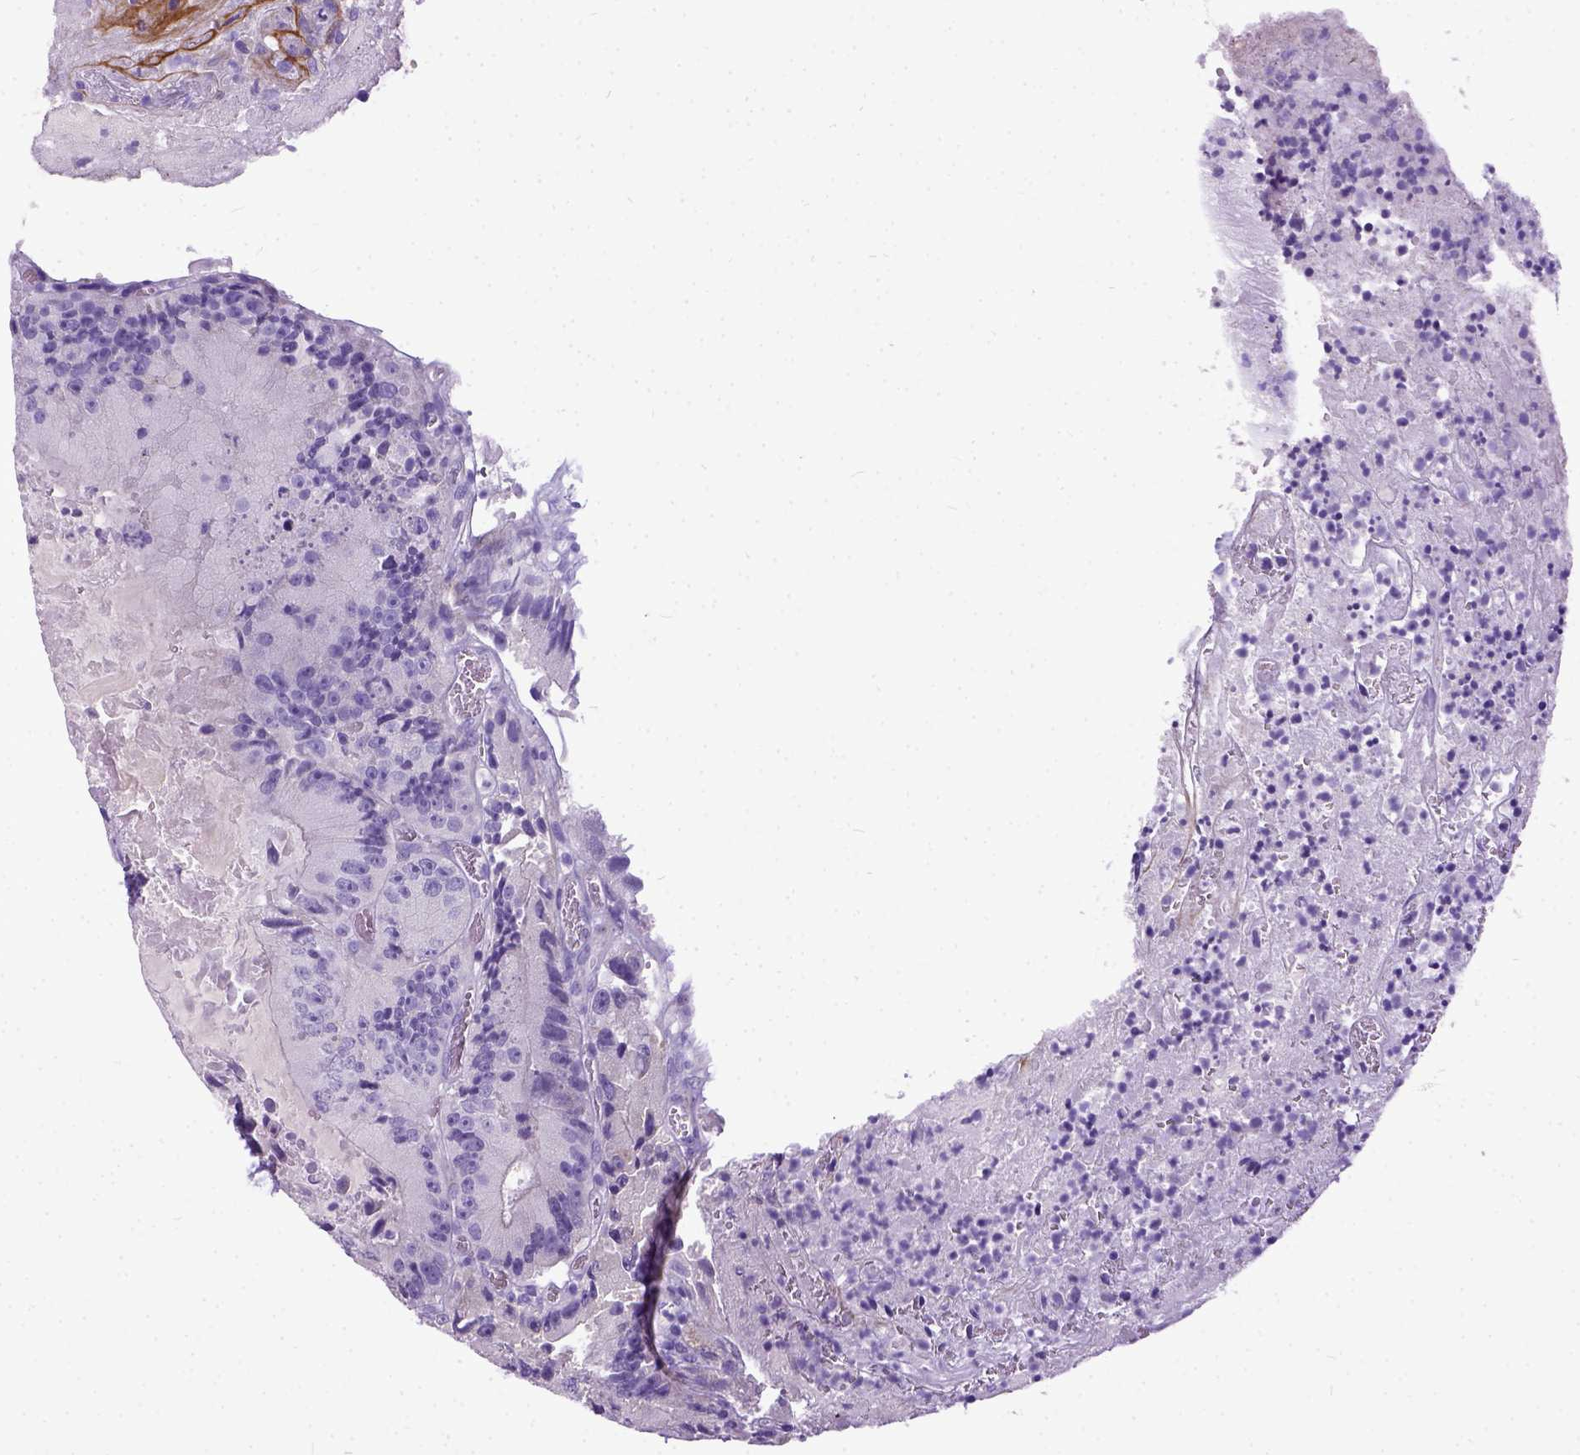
{"staining": {"intensity": "negative", "quantity": "none", "location": "none"}, "tissue": "colorectal cancer", "cell_type": "Tumor cells", "image_type": "cancer", "snomed": [{"axis": "morphology", "description": "Adenocarcinoma, NOS"}, {"axis": "topography", "description": "Colon"}], "caption": "Tumor cells show no significant expression in colorectal cancer (adenocarcinoma).", "gene": "IGF2", "patient": {"sex": "female", "age": 86}}